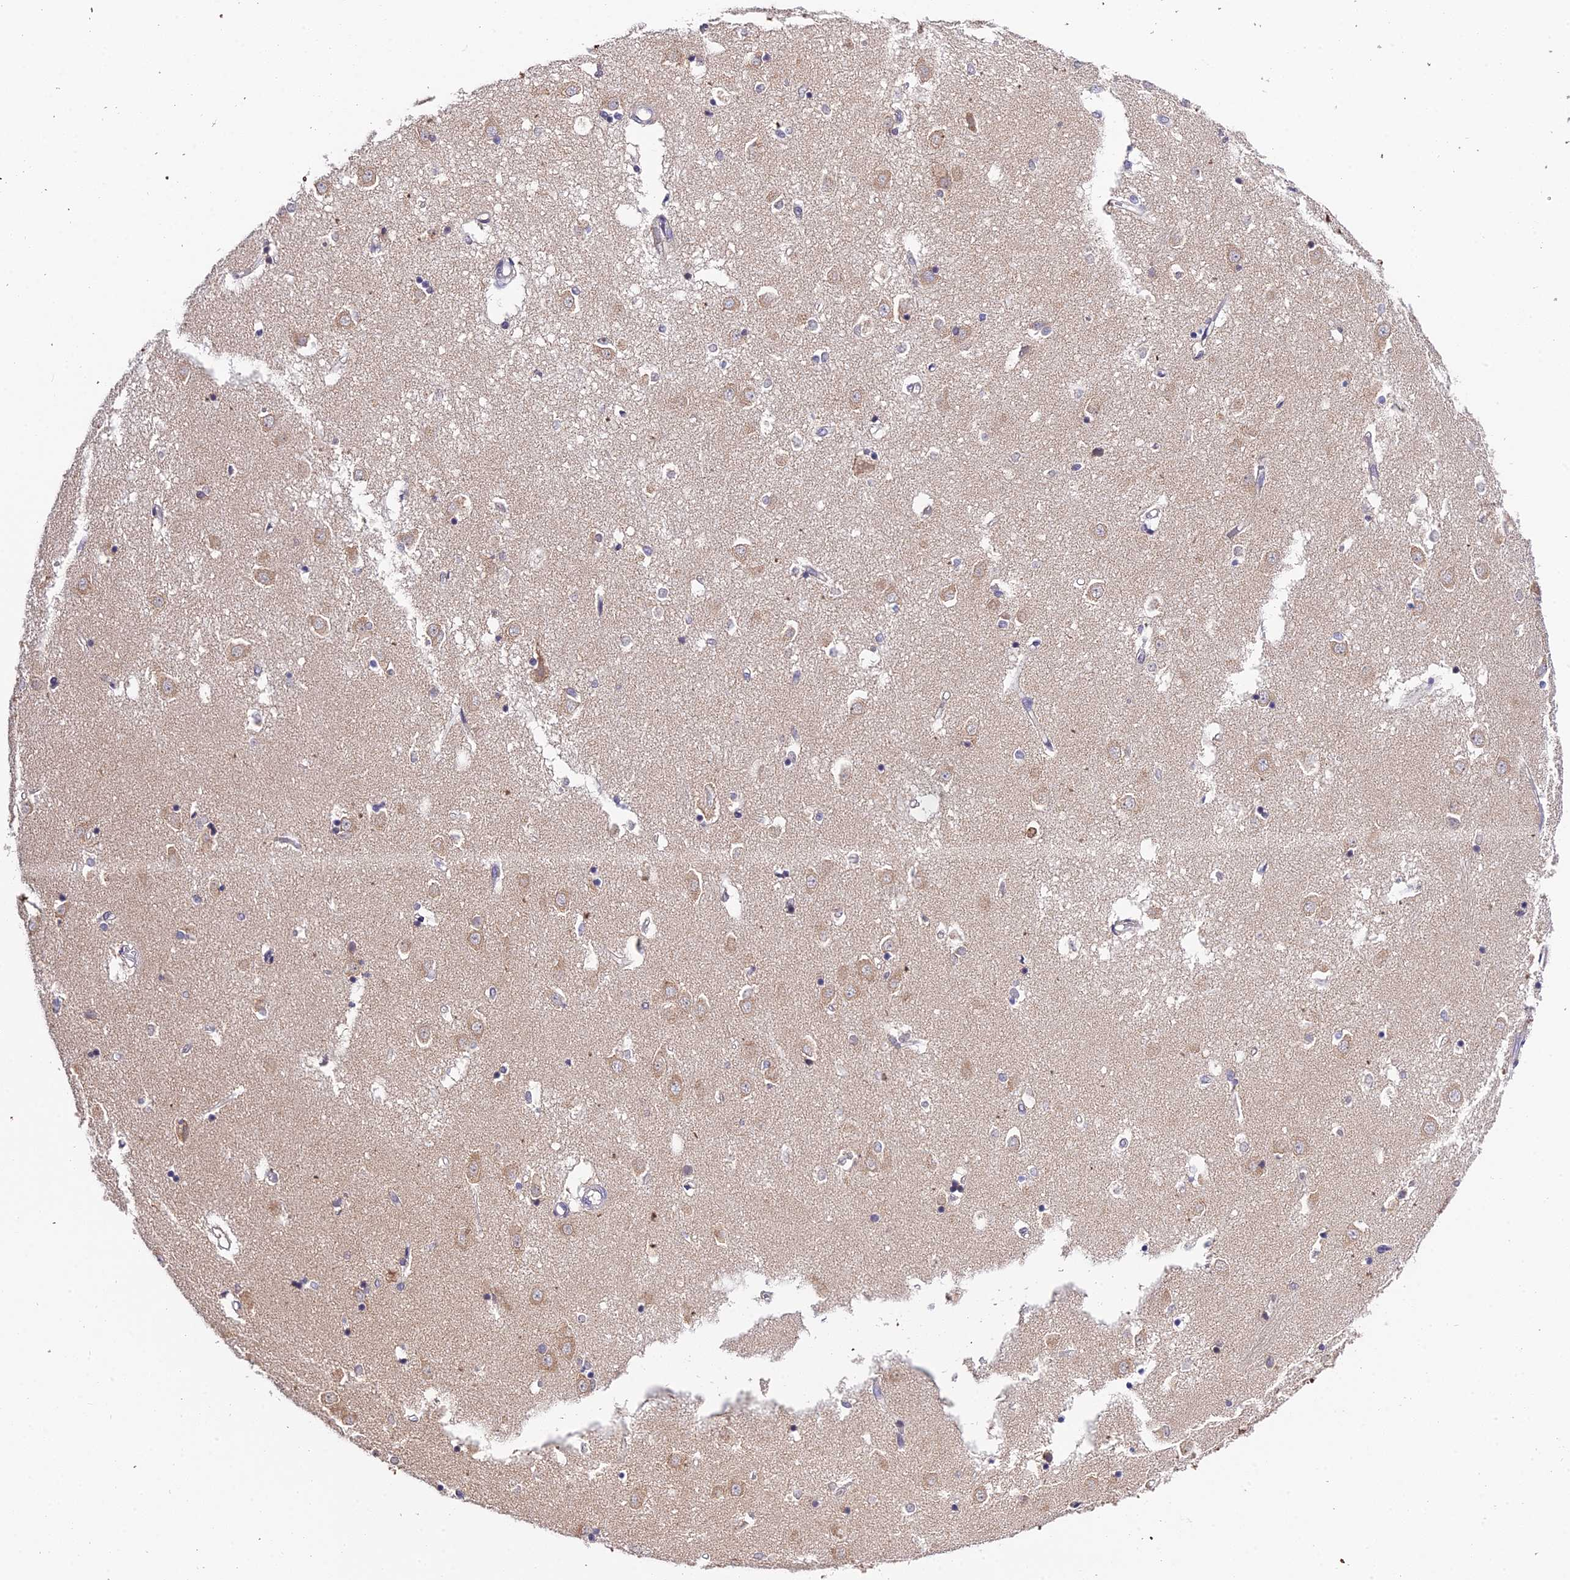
{"staining": {"intensity": "moderate", "quantity": "<25%", "location": "cytoplasmic/membranous"}, "tissue": "caudate", "cell_type": "Glial cells", "image_type": "normal", "snomed": [{"axis": "morphology", "description": "Normal tissue, NOS"}, {"axis": "topography", "description": "Lateral ventricle wall"}], "caption": "The immunohistochemical stain highlights moderate cytoplasmic/membranous expression in glial cells of normal caudate. The staining was performed using DAB (3,3'-diaminobenzidine), with brown indicating positive protein expression. Nuclei are stained blue with hematoxylin.", "gene": "TEKT1", "patient": {"sex": "male", "age": 45}}